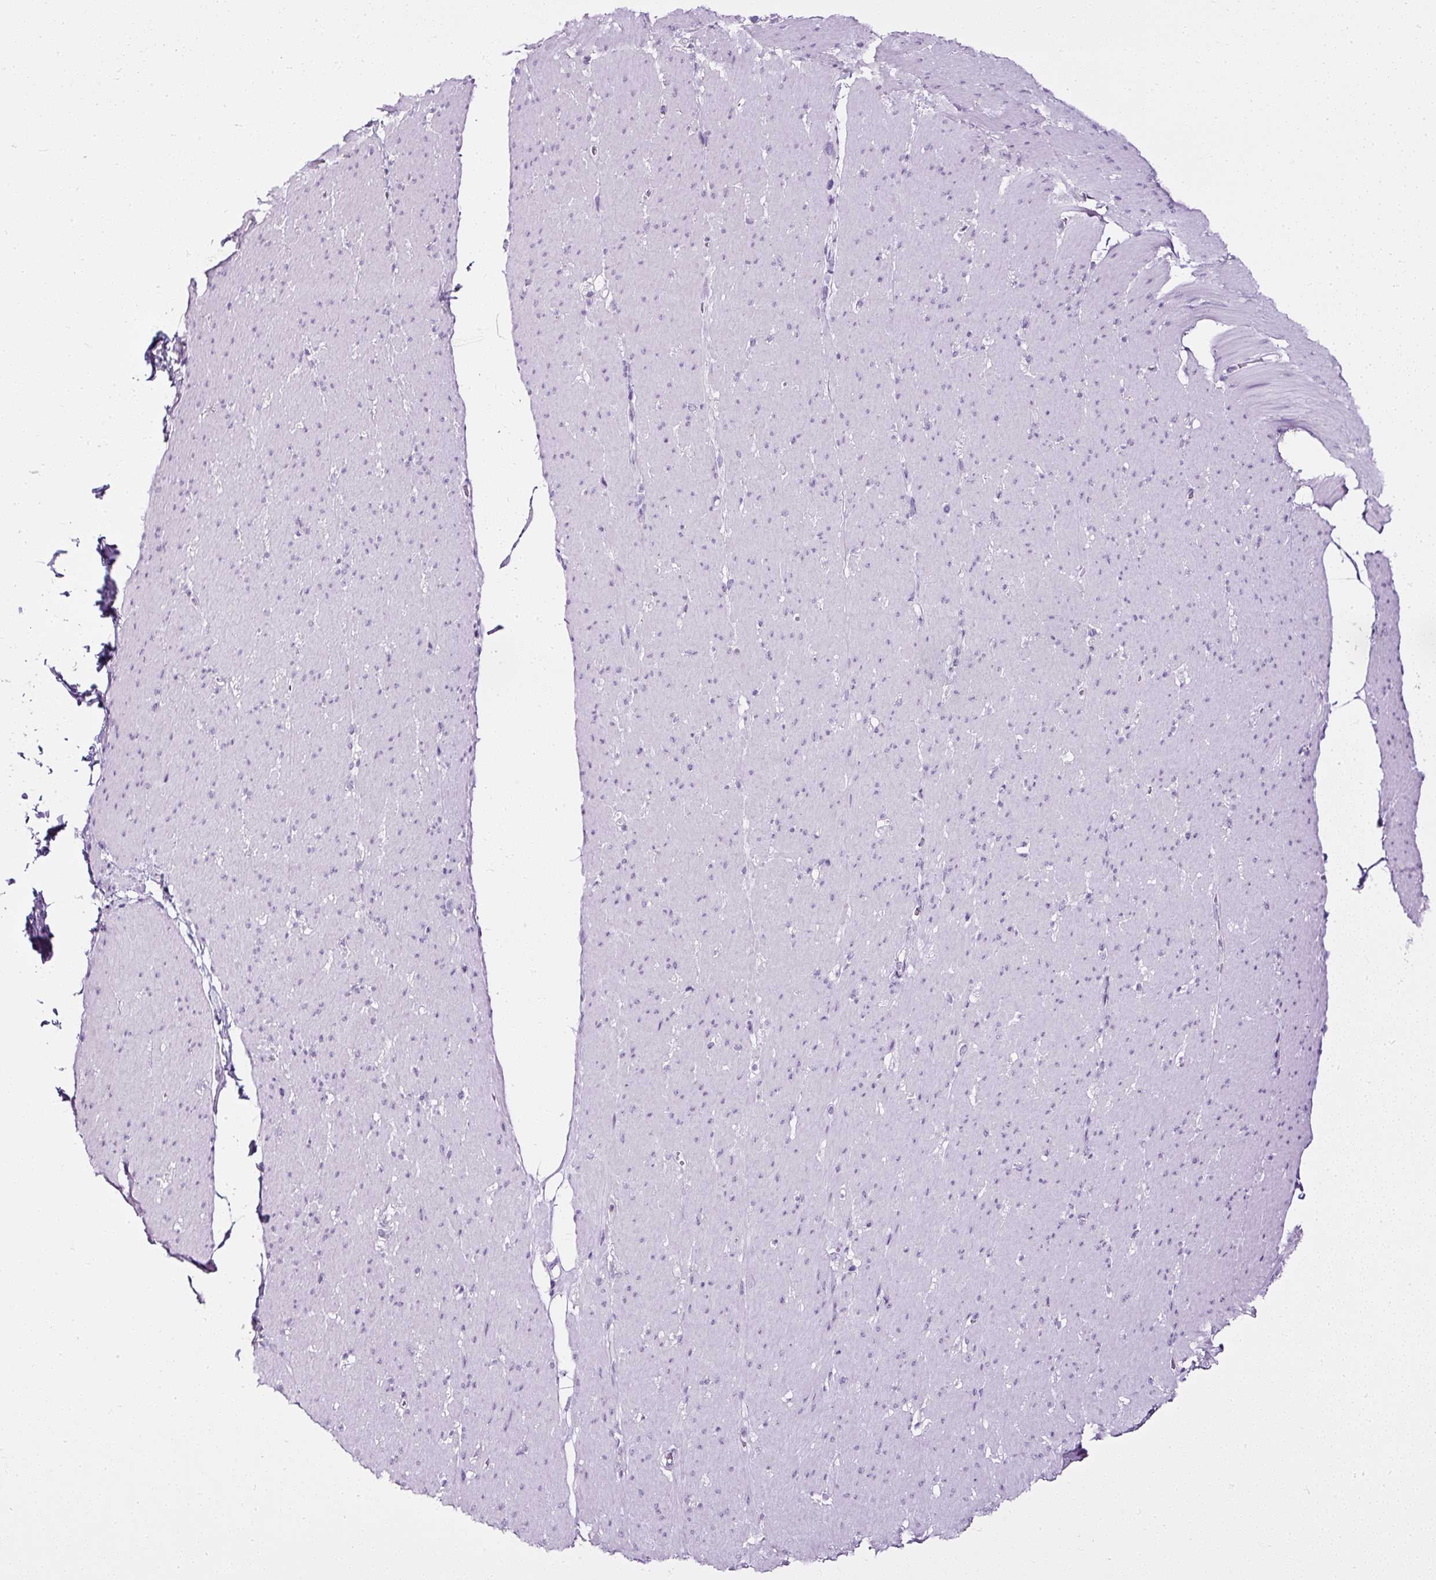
{"staining": {"intensity": "negative", "quantity": "none", "location": "none"}, "tissue": "smooth muscle", "cell_type": "Smooth muscle cells", "image_type": "normal", "snomed": [{"axis": "morphology", "description": "Normal tissue, NOS"}, {"axis": "topography", "description": "Smooth muscle"}, {"axis": "topography", "description": "Rectum"}], "caption": "IHC image of unremarkable smooth muscle stained for a protein (brown), which exhibits no expression in smooth muscle cells. (DAB (3,3'-diaminobenzidine) immunohistochemistry, high magnification).", "gene": "ATP2A1", "patient": {"sex": "male", "age": 53}}